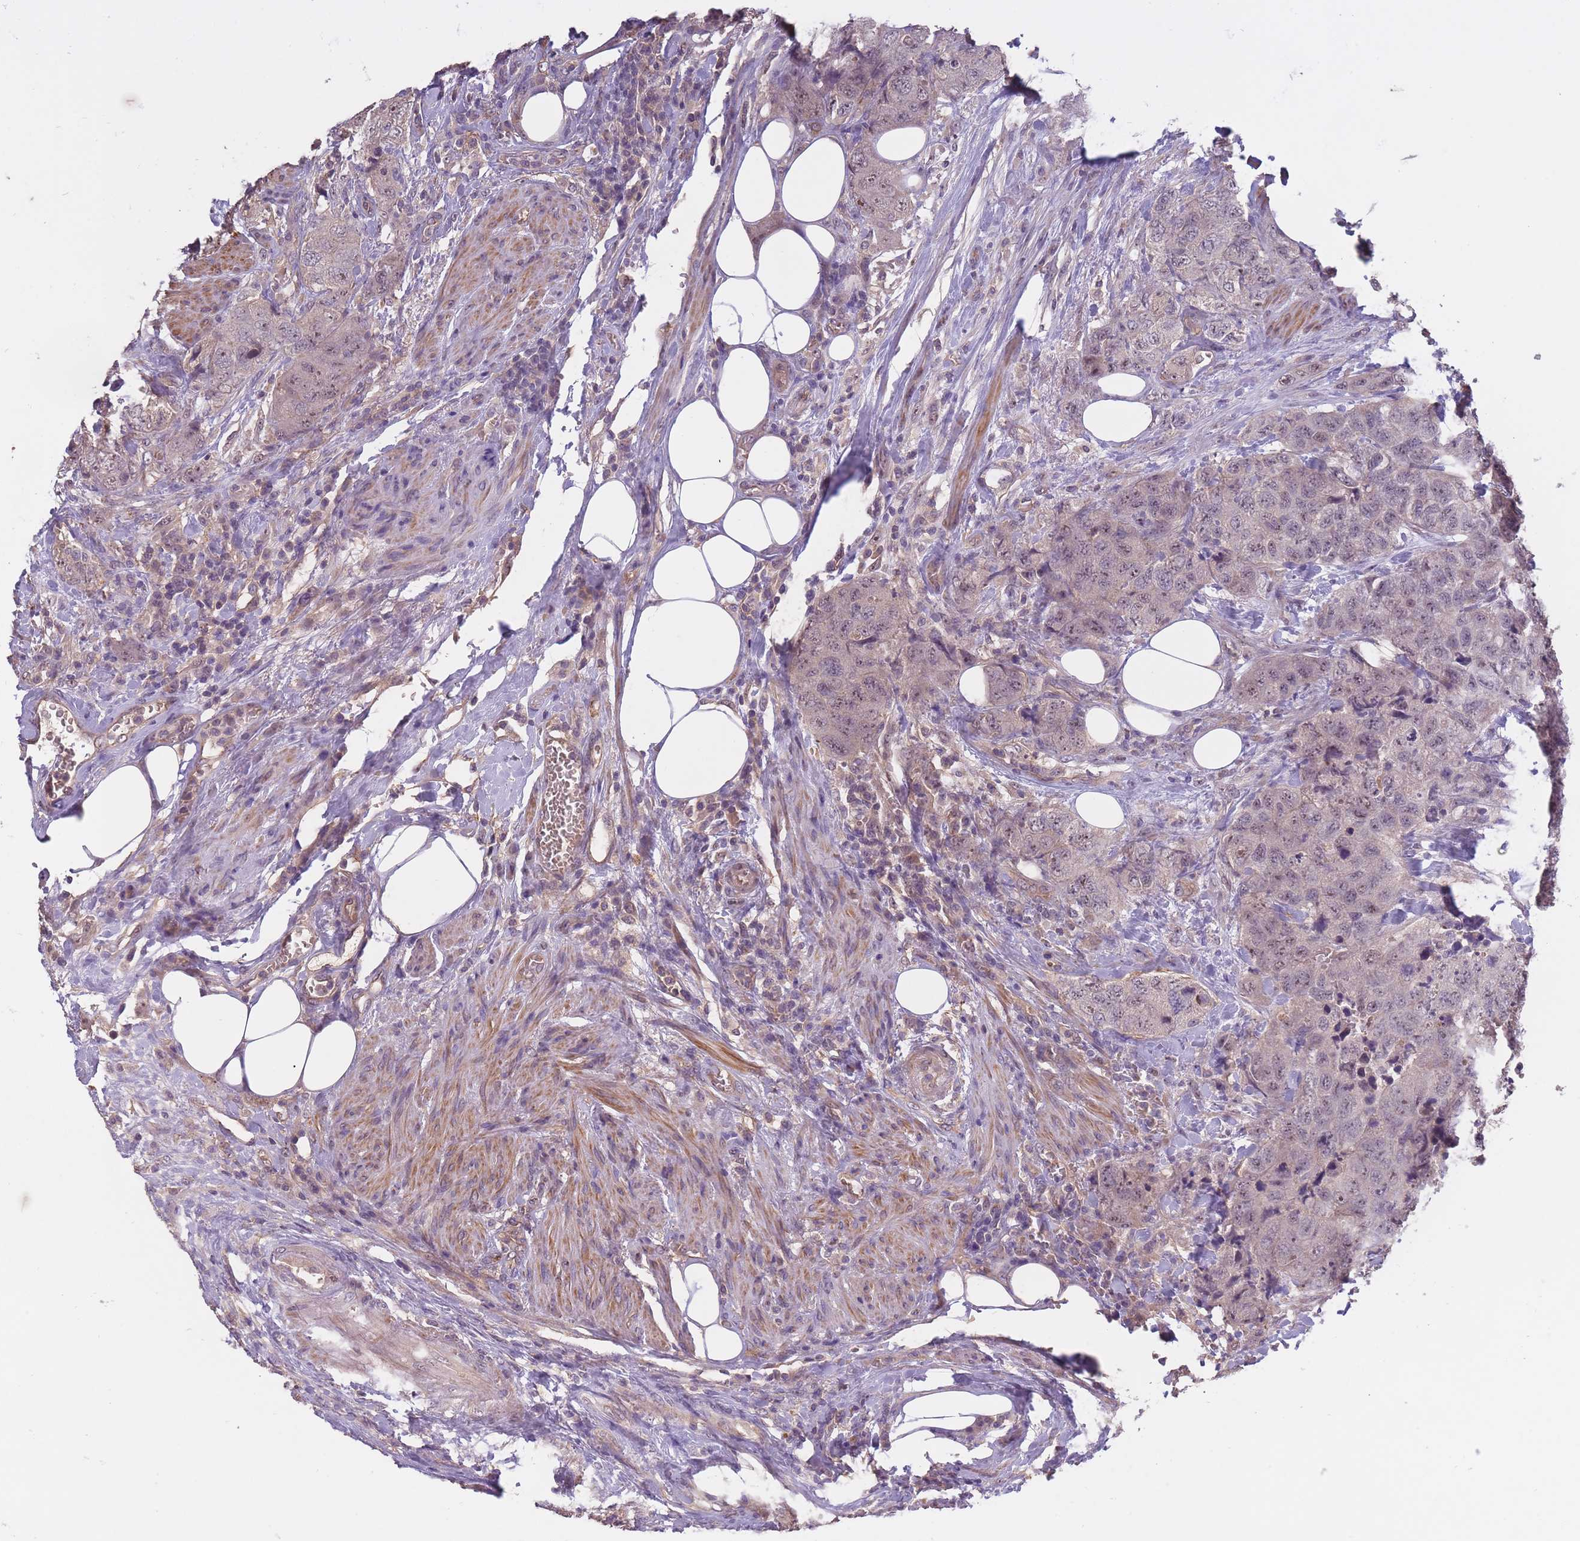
{"staining": {"intensity": "weak", "quantity": "<25%", "location": "nuclear"}, "tissue": "urothelial cancer", "cell_type": "Tumor cells", "image_type": "cancer", "snomed": [{"axis": "morphology", "description": "Urothelial carcinoma, High grade"}, {"axis": "topography", "description": "Urinary bladder"}], "caption": "A micrograph of urothelial carcinoma (high-grade) stained for a protein displays no brown staining in tumor cells.", "gene": "KIAA1755", "patient": {"sex": "female", "age": 78}}